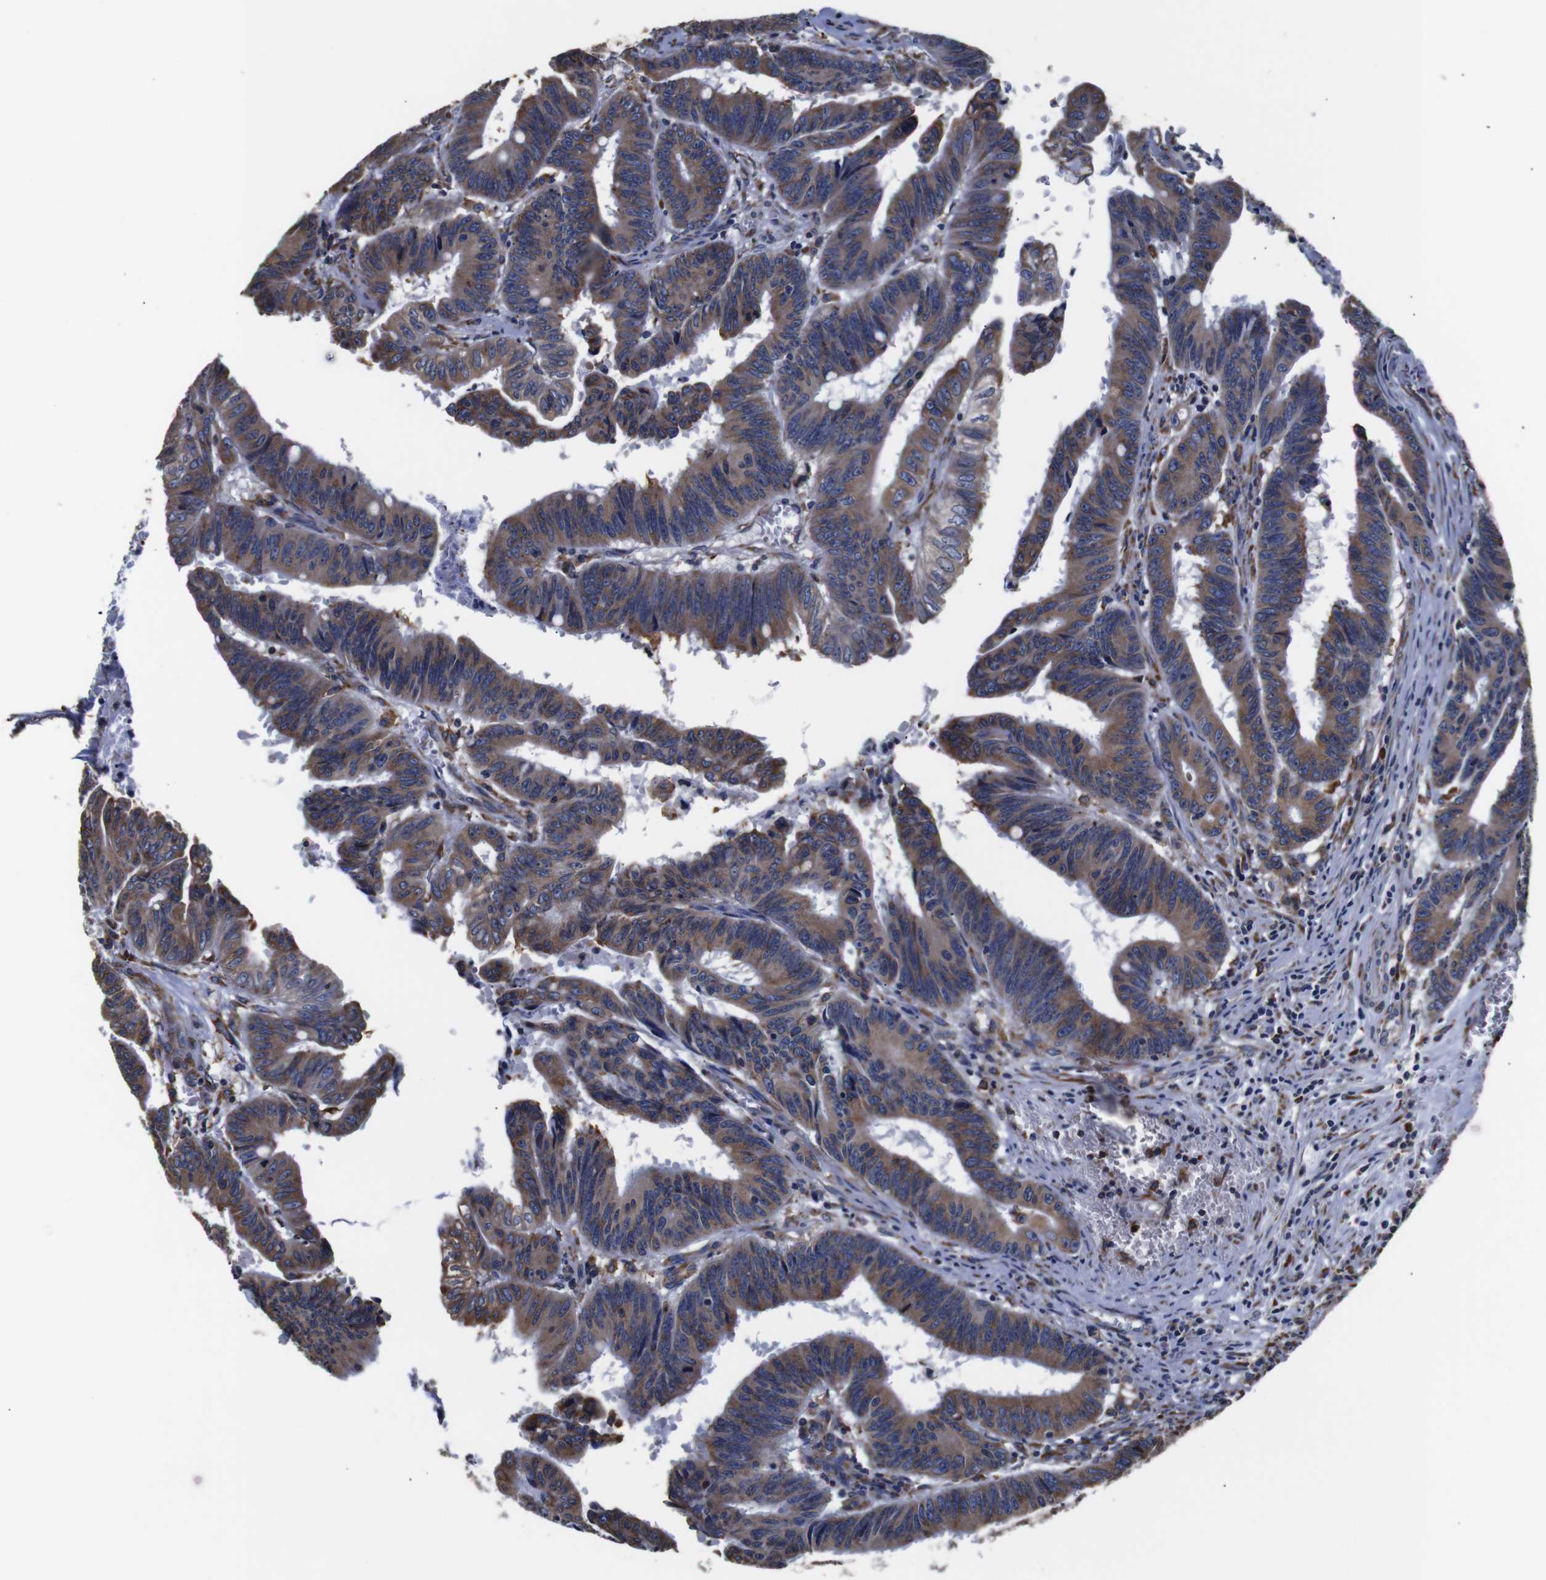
{"staining": {"intensity": "moderate", "quantity": ">75%", "location": "cytoplasmic/membranous"}, "tissue": "colorectal cancer", "cell_type": "Tumor cells", "image_type": "cancer", "snomed": [{"axis": "morphology", "description": "Adenocarcinoma, NOS"}, {"axis": "topography", "description": "Colon"}], "caption": "This is an image of immunohistochemistry (IHC) staining of colorectal adenocarcinoma, which shows moderate staining in the cytoplasmic/membranous of tumor cells.", "gene": "PPIB", "patient": {"sex": "male", "age": 45}}